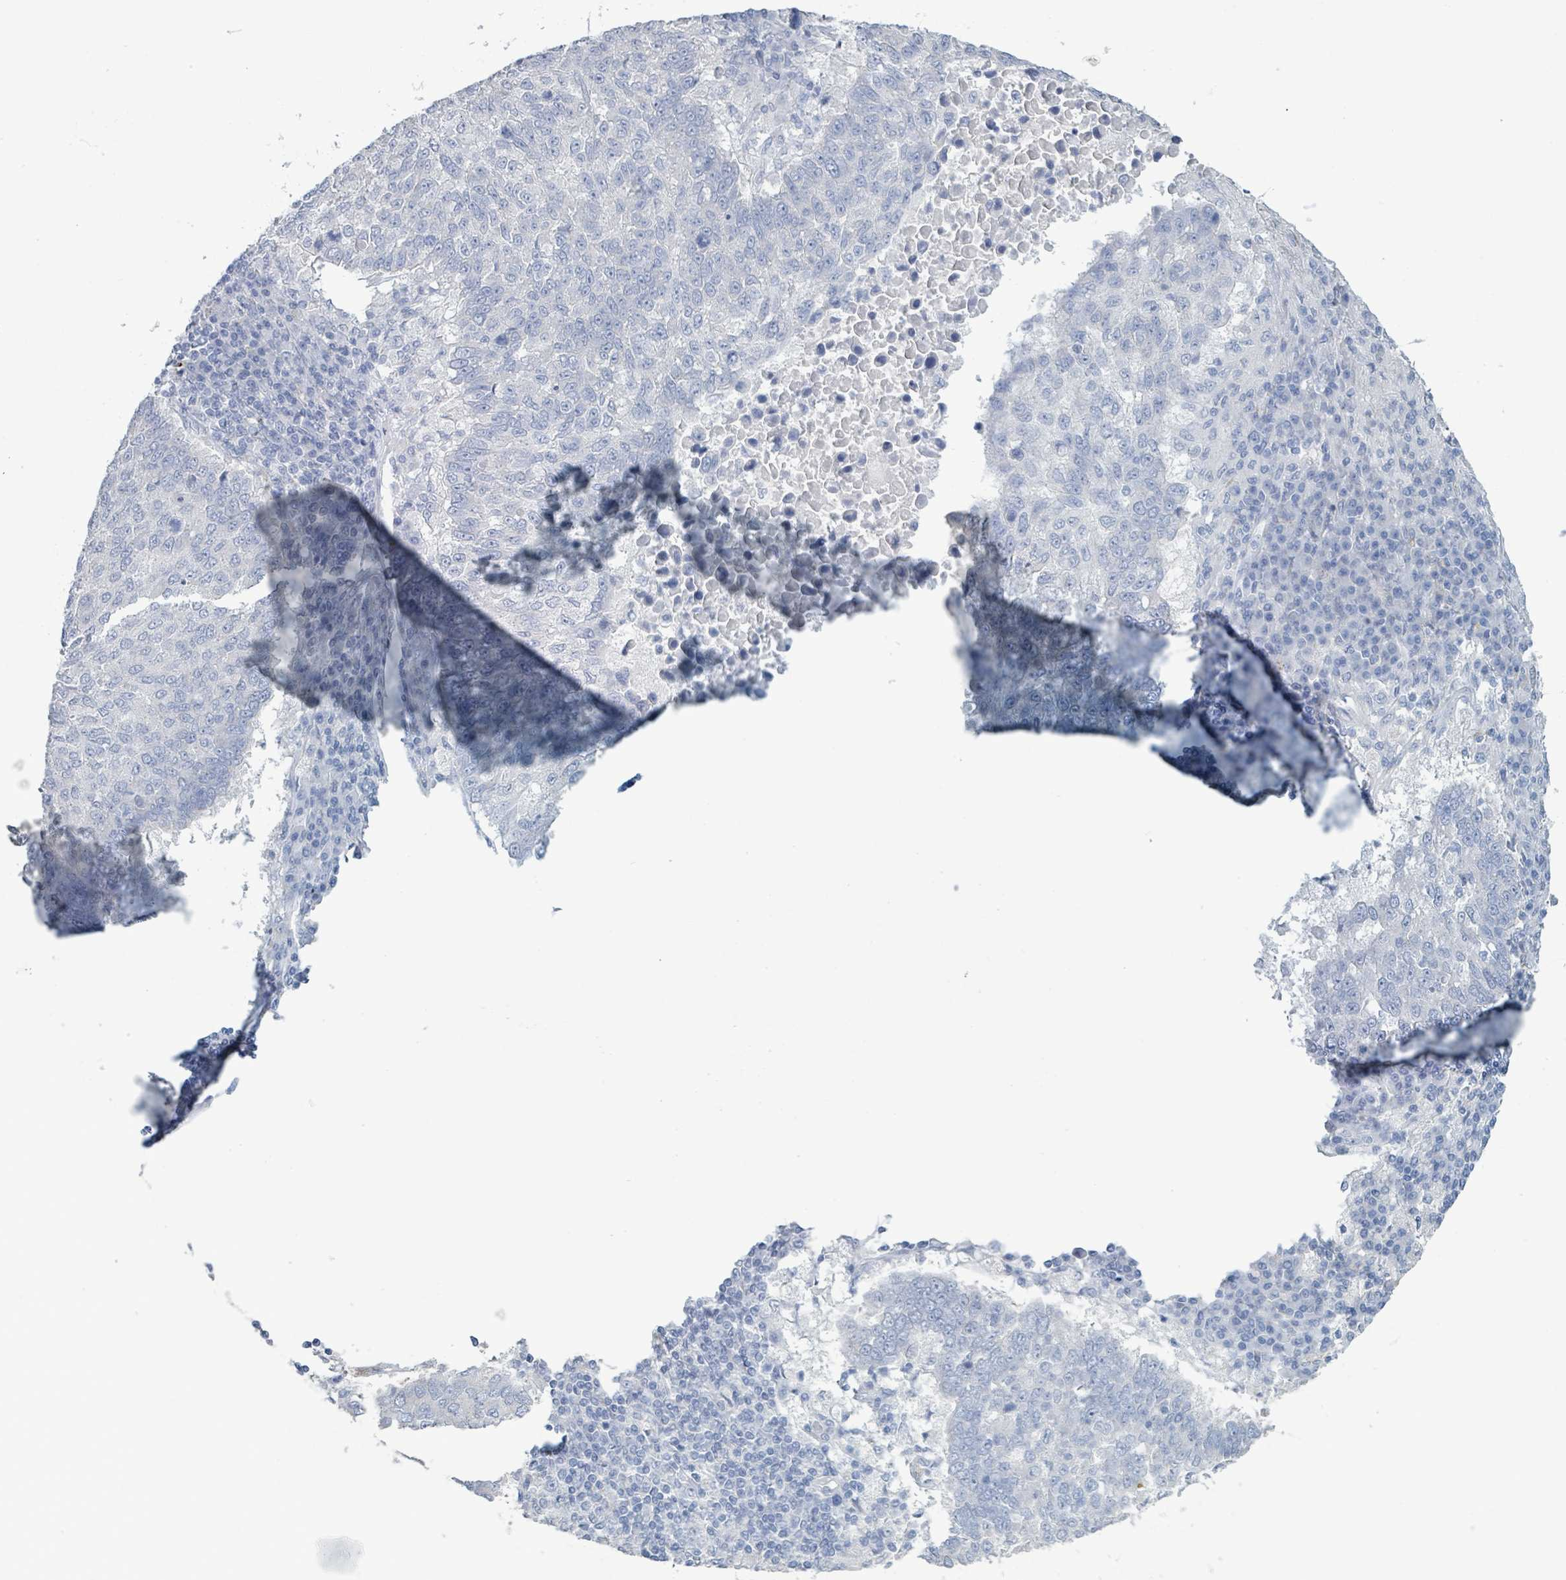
{"staining": {"intensity": "negative", "quantity": "none", "location": "none"}, "tissue": "lung cancer", "cell_type": "Tumor cells", "image_type": "cancer", "snomed": [{"axis": "morphology", "description": "Squamous cell carcinoma, NOS"}, {"axis": "topography", "description": "Lung"}], "caption": "An immunohistochemistry photomicrograph of lung cancer is shown. There is no staining in tumor cells of lung cancer.", "gene": "PKLR", "patient": {"sex": "male", "age": 73}}